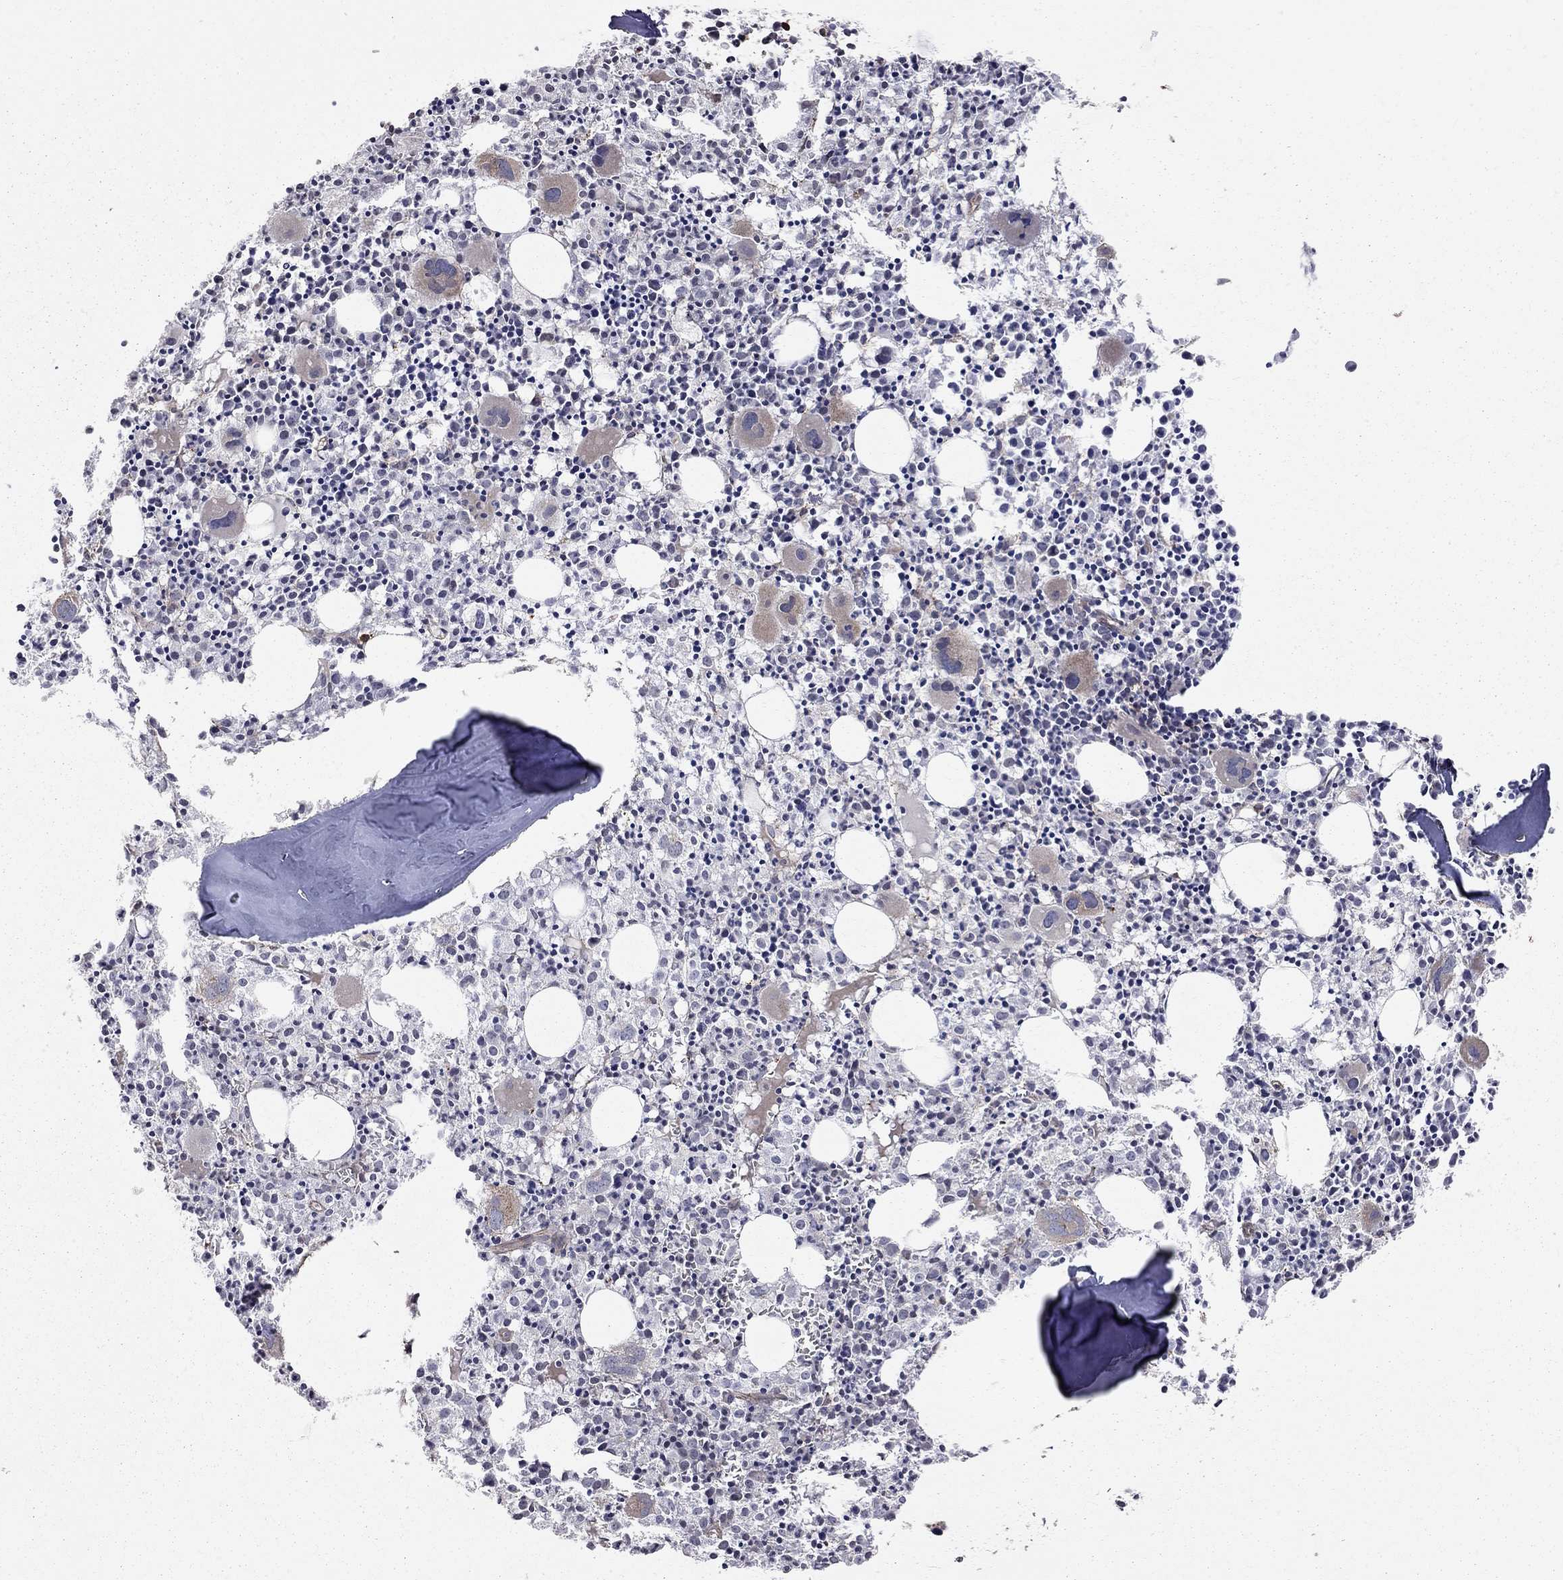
{"staining": {"intensity": "weak", "quantity": "<25%", "location": "cytoplasmic/membranous"}, "tissue": "bone marrow", "cell_type": "Hematopoietic cells", "image_type": "normal", "snomed": [{"axis": "morphology", "description": "Normal tissue, NOS"}, {"axis": "morphology", "description": "Inflammation, NOS"}, {"axis": "topography", "description": "Bone marrow"}], "caption": "There is no significant staining in hematopoietic cells of bone marrow. (Brightfield microscopy of DAB IHC at high magnification).", "gene": "RASEF", "patient": {"sex": "male", "age": 3}}